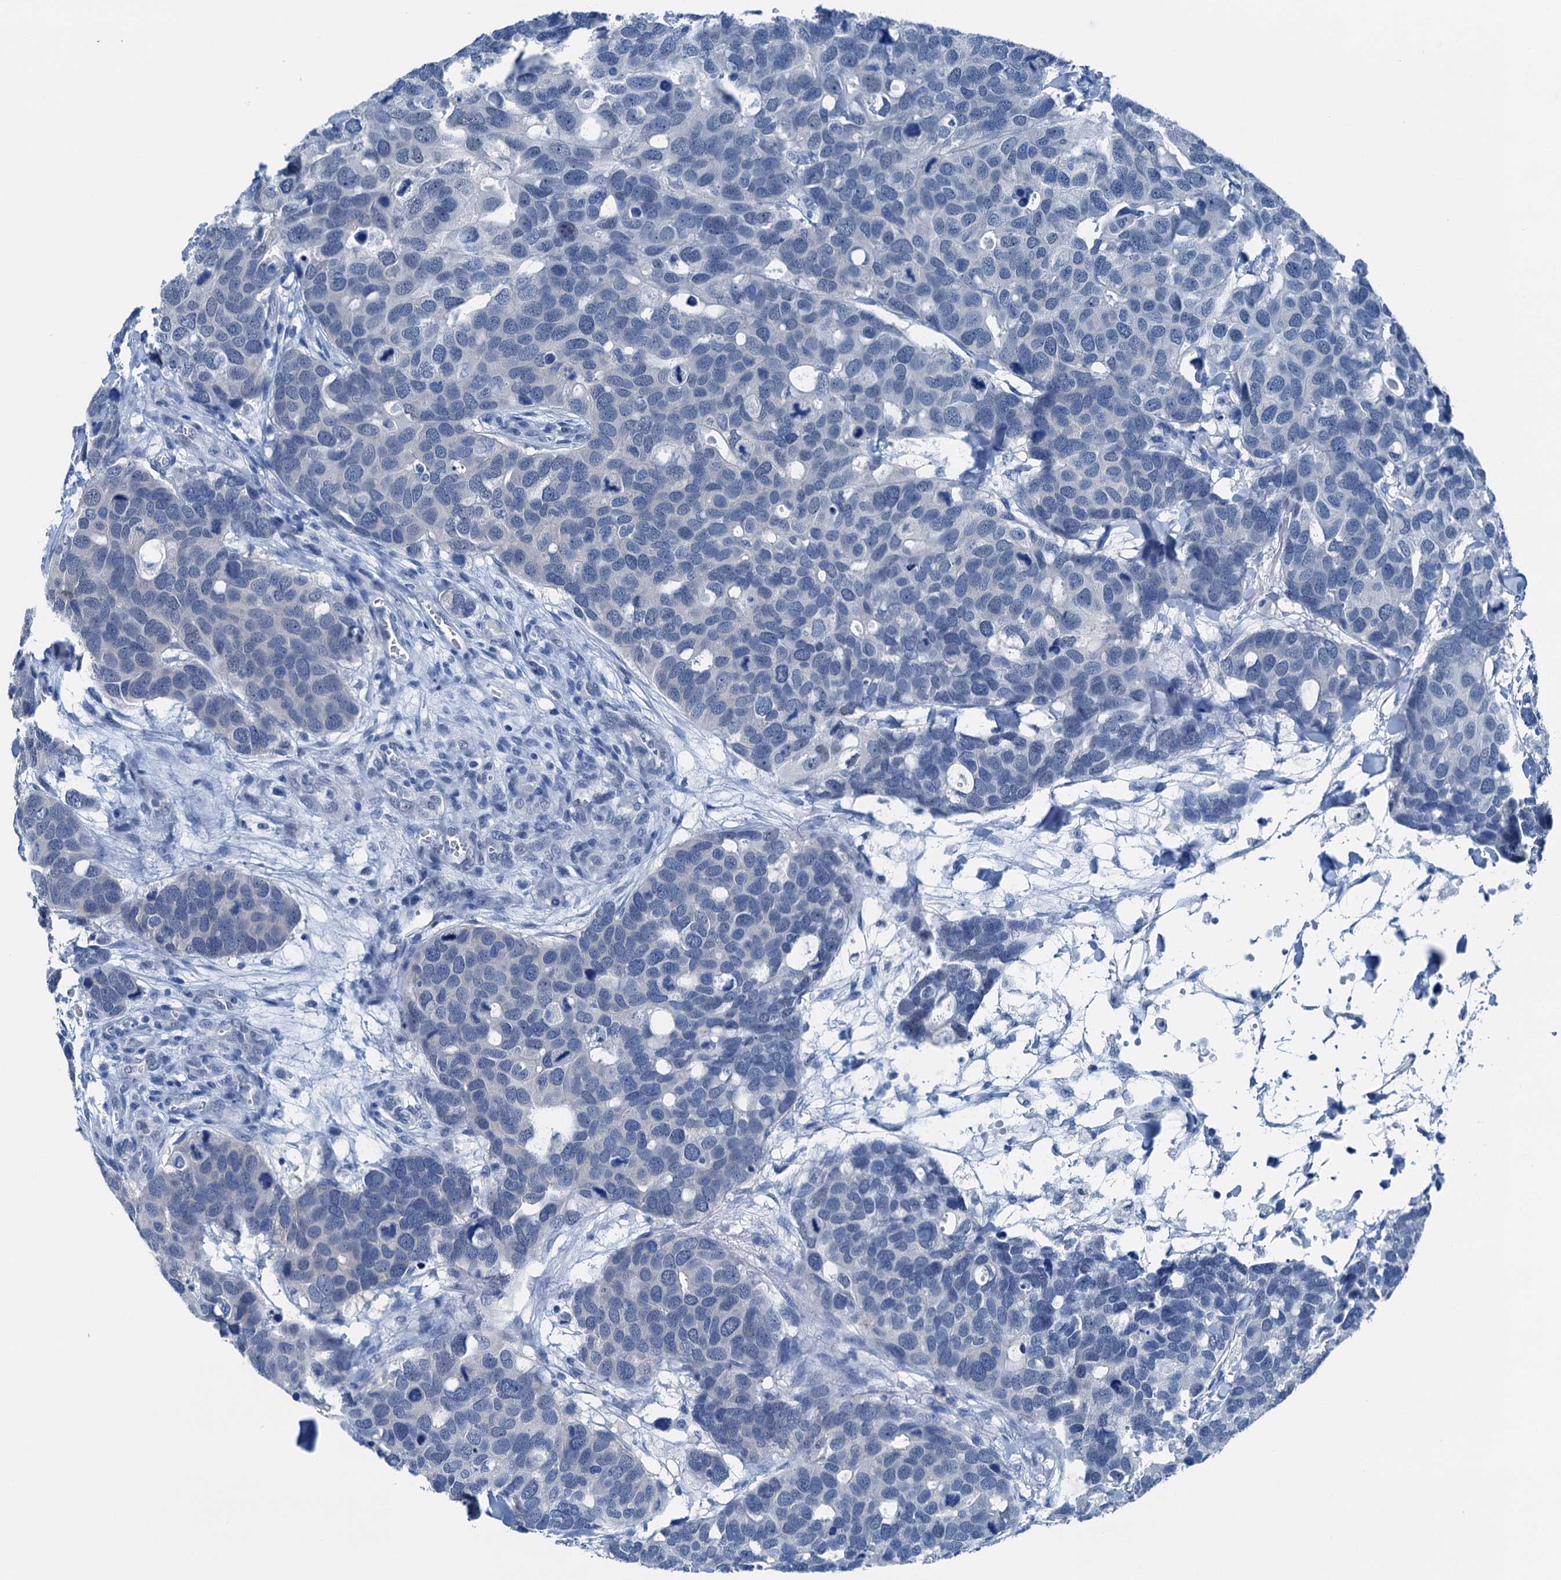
{"staining": {"intensity": "negative", "quantity": "none", "location": "none"}, "tissue": "breast cancer", "cell_type": "Tumor cells", "image_type": "cancer", "snomed": [{"axis": "morphology", "description": "Duct carcinoma"}, {"axis": "topography", "description": "Breast"}], "caption": "There is no significant expression in tumor cells of breast intraductal carcinoma.", "gene": "CBLN3", "patient": {"sex": "female", "age": 83}}